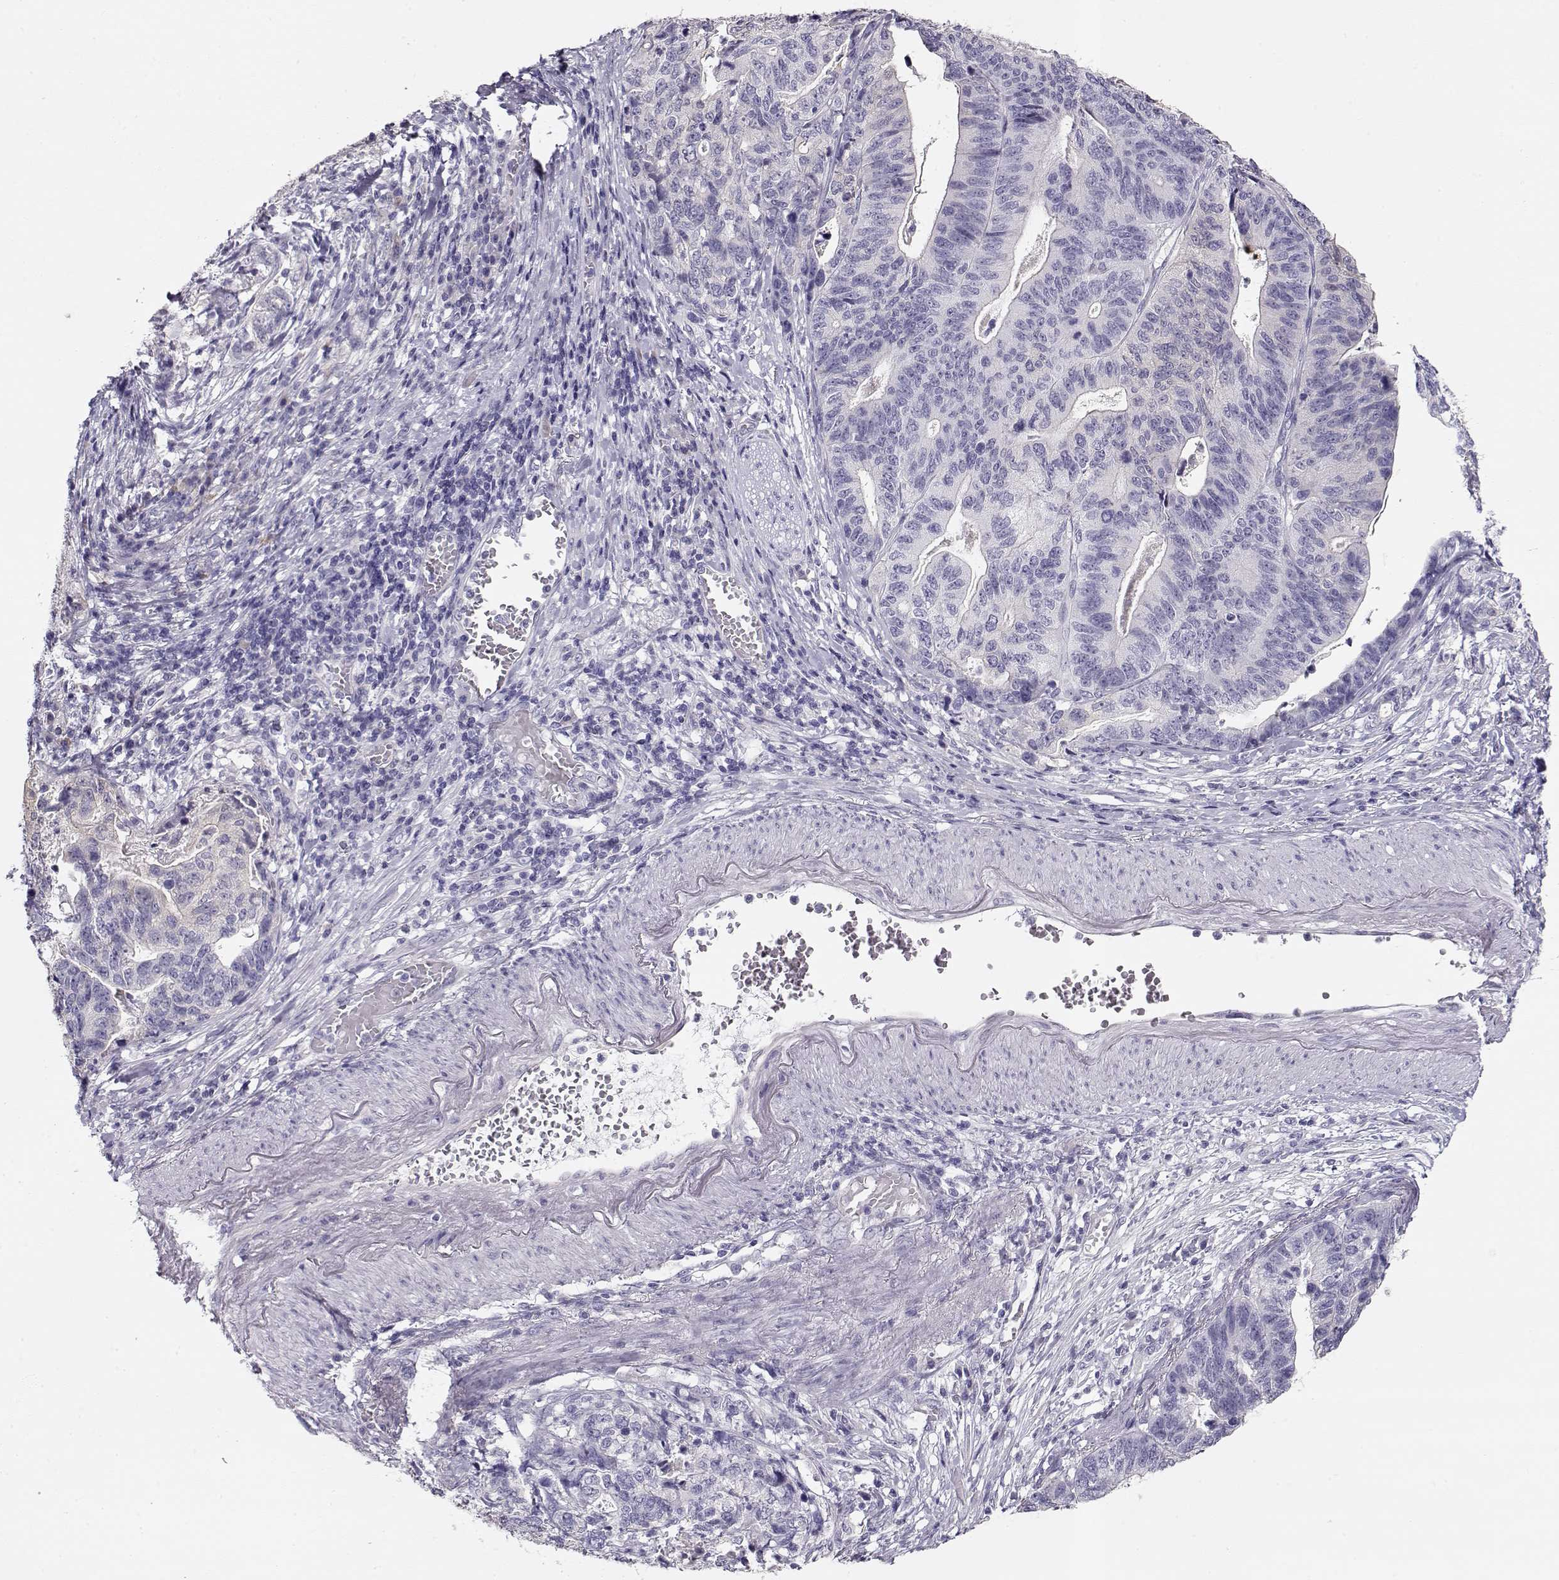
{"staining": {"intensity": "negative", "quantity": "none", "location": "none"}, "tissue": "stomach cancer", "cell_type": "Tumor cells", "image_type": "cancer", "snomed": [{"axis": "morphology", "description": "Adenocarcinoma, NOS"}, {"axis": "topography", "description": "Stomach, upper"}], "caption": "Immunohistochemistry (IHC) histopathology image of stomach adenocarcinoma stained for a protein (brown), which demonstrates no expression in tumor cells.", "gene": "GLIPR1L2", "patient": {"sex": "female", "age": 67}}